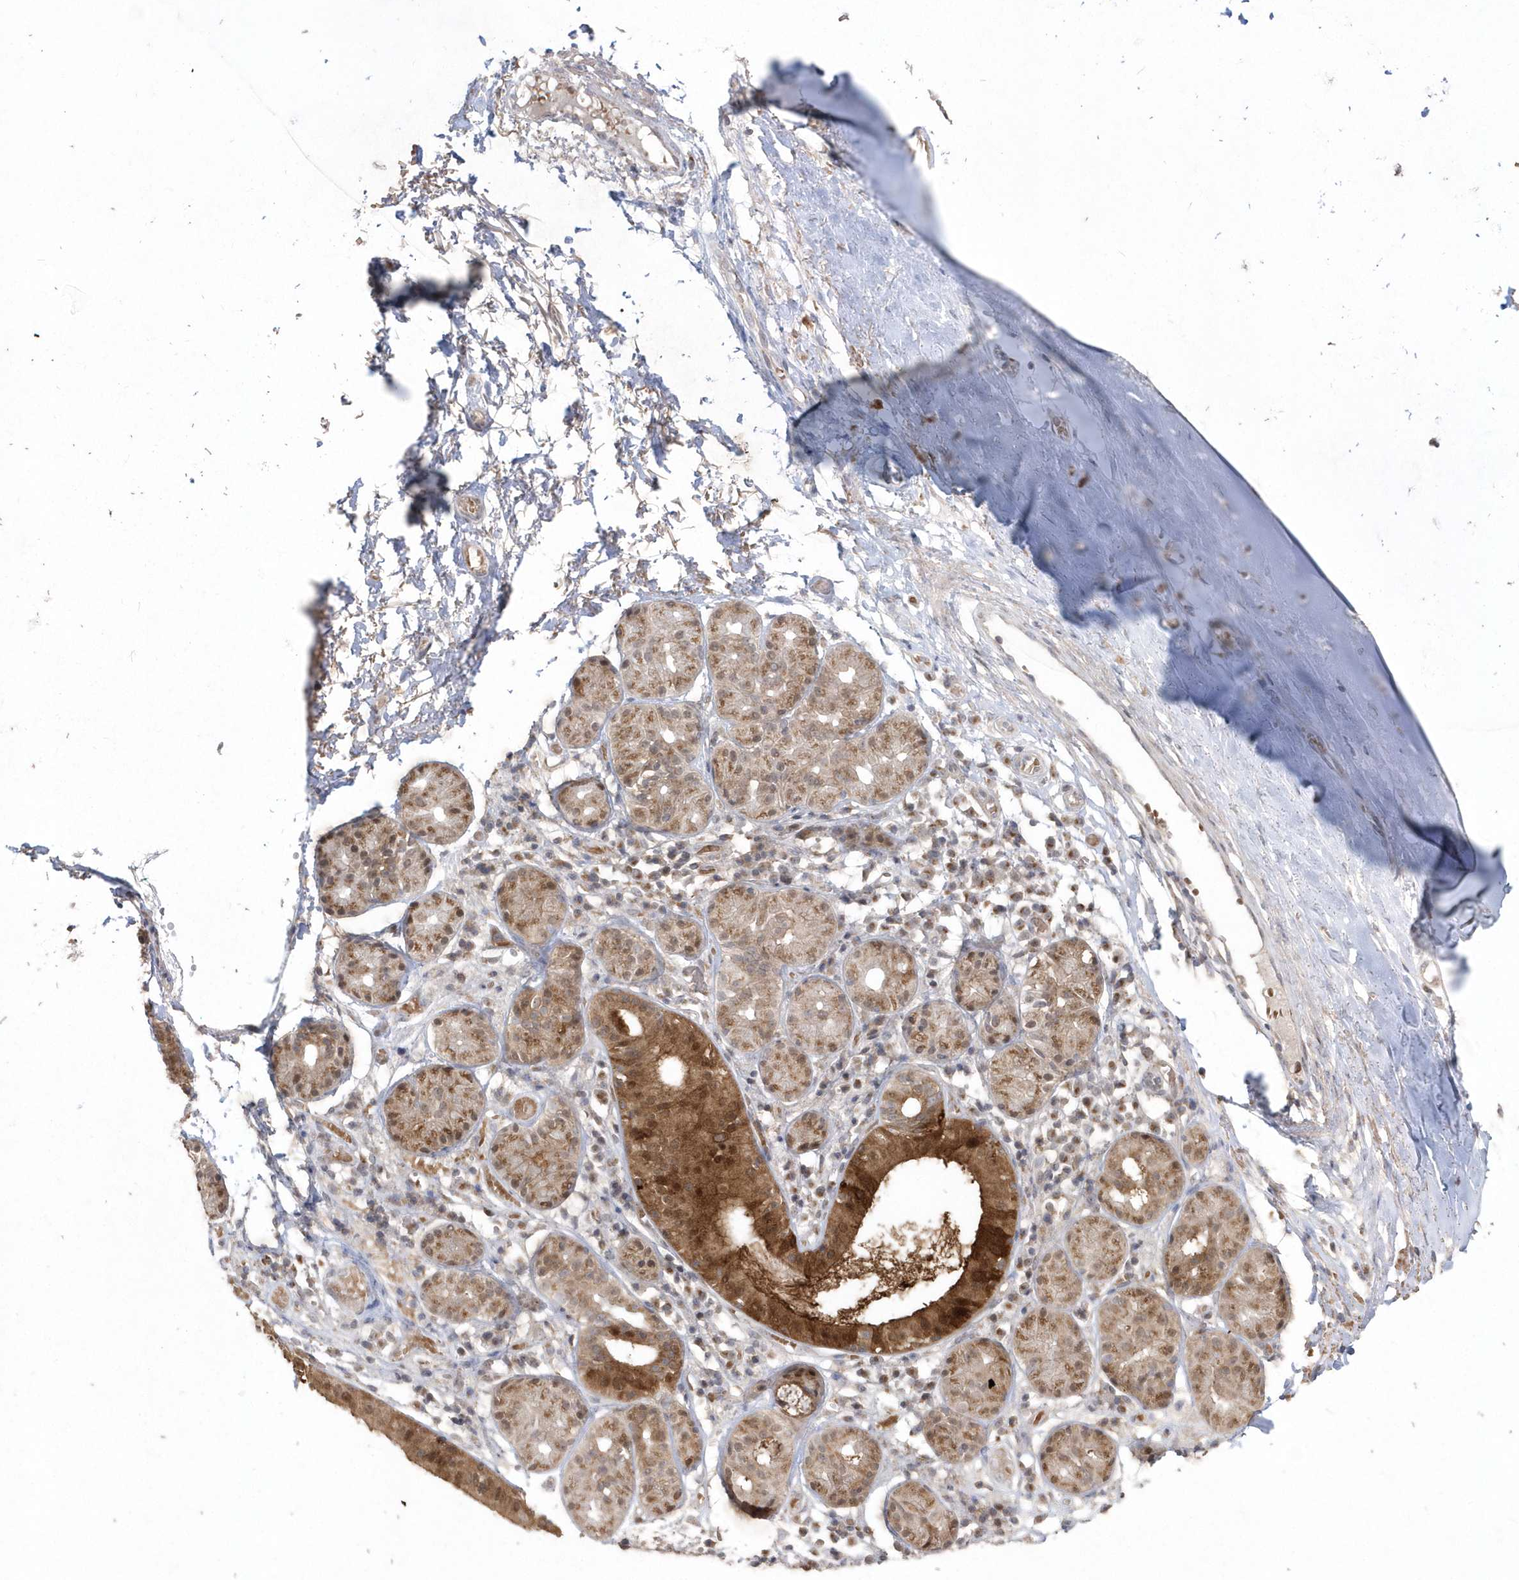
{"staining": {"intensity": "moderate", "quantity": "25%-75%", "location": "cytoplasmic/membranous"}, "tissue": "soft tissue", "cell_type": "Chondrocytes", "image_type": "normal", "snomed": [{"axis": "morphology", "description": "Normal tissue, NOS"}, {"axis": "morphology", "description": "Basal cell carcinoma"}, {"axis": "topography", "description": "Cartilage tissue"}, {"axis": "topography", "description": "Nasopharynx"}, {"axis": "topography", "description": "Oral tissue"}], "caption": "A histopathology image showing moderate cytoplasmic/membranous positivity in approximately 25%-75% of chondrocytes in normal soft tissue, as visualized by brown immunohistochemical staining.", "gene": "GEMIN6", "patient": {"sex": "female", "age": 77}}